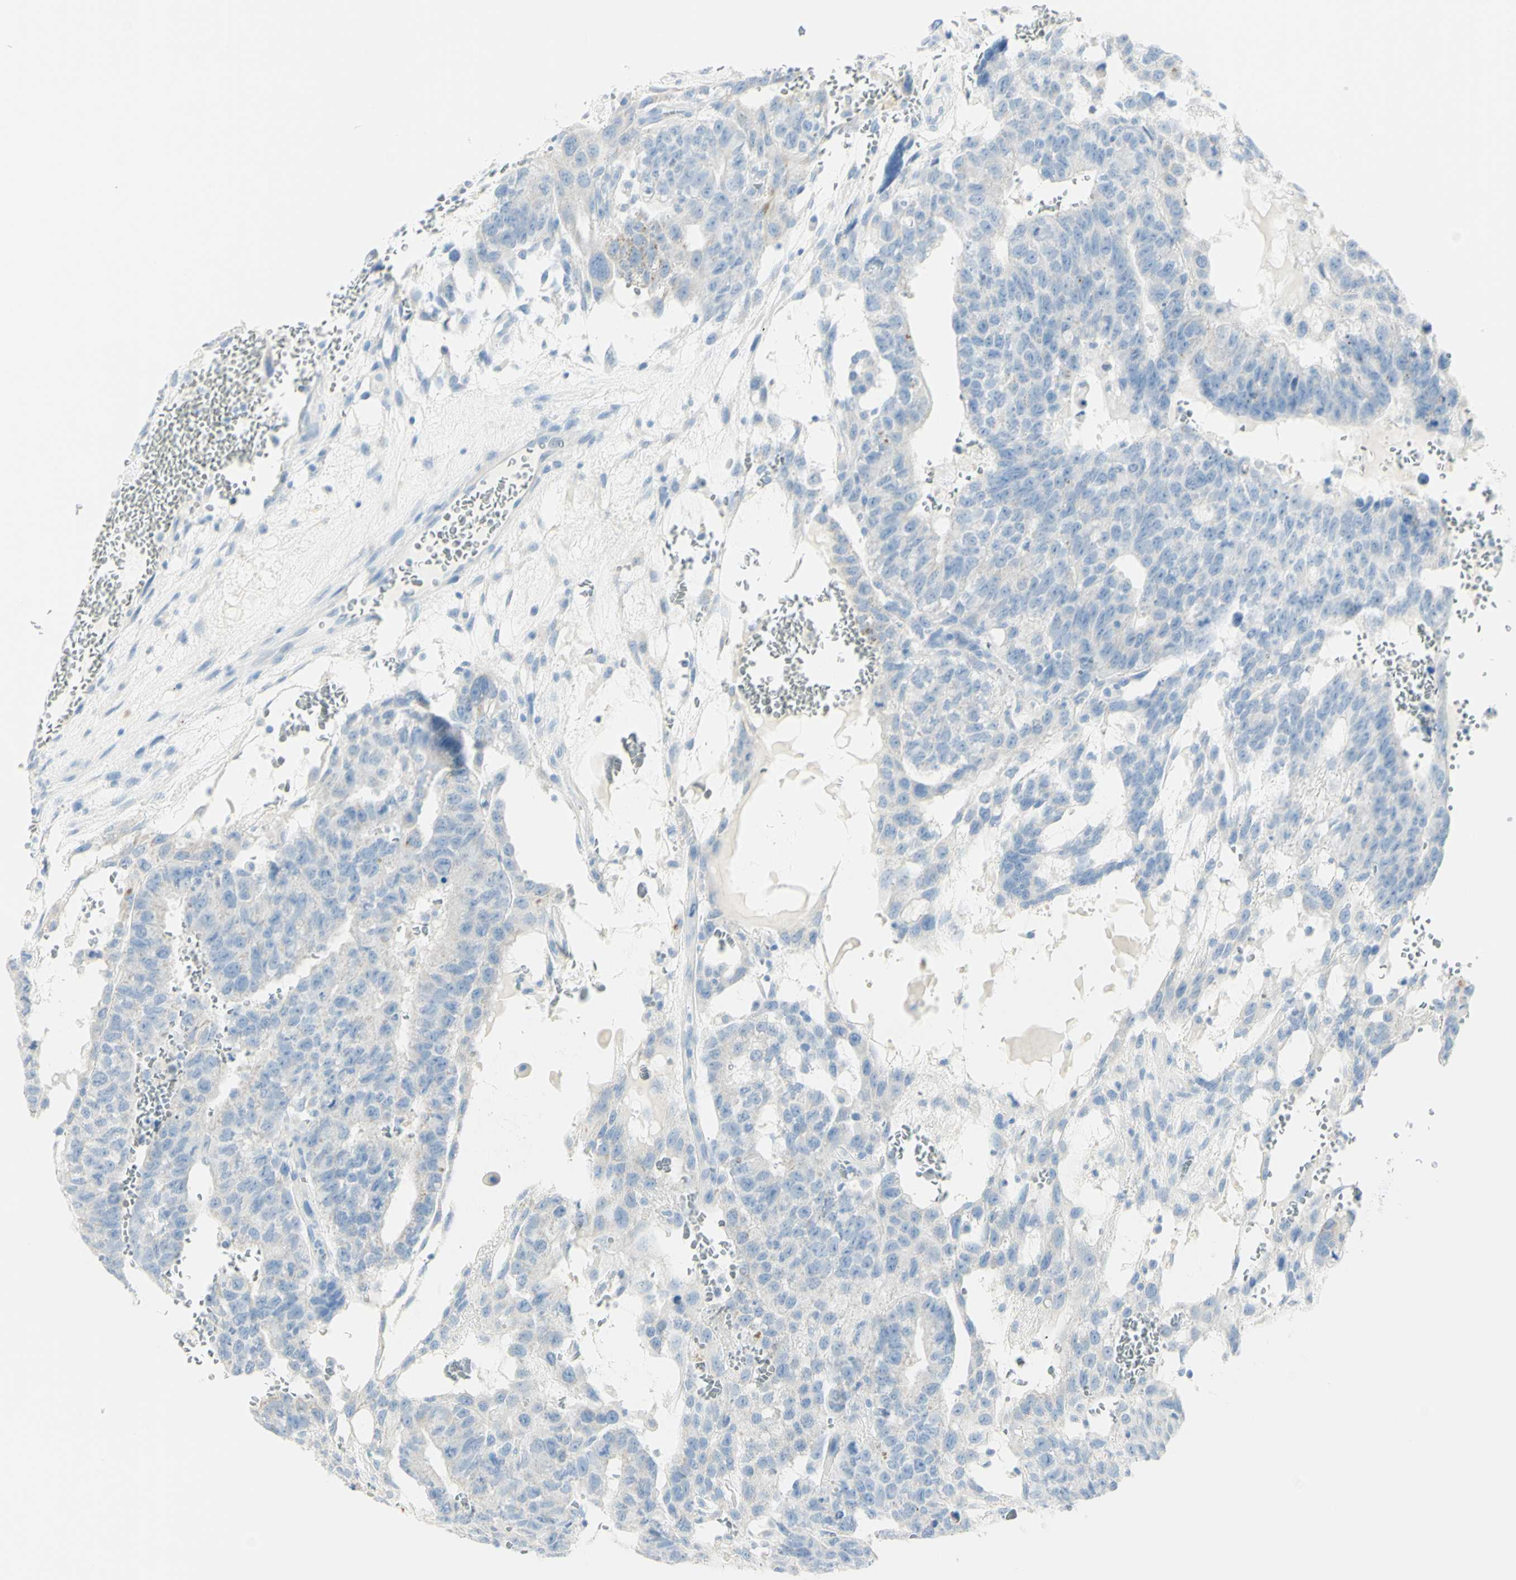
{"staining": {"intensity": "weak", "quantity": "<25%", "location": "cytoplasmic/membranous"}, "tissue": "testis cancer", "cell_type": "Tumor cells", "image_type": "cancer", "snomed": [{"axis": "morphology", "description": "Seminoma, NOS"}, {"axis": "morphology", "description": "Carcinoma, Embryonal, NOS"}, {"axis": "topography", "description": "Testis"}], "caption": "Tumor cells show no significant protein staining in testis embryonal carcinoma.", "gene": "LETM1", "patient": {"sex": "male", "age": 52}}